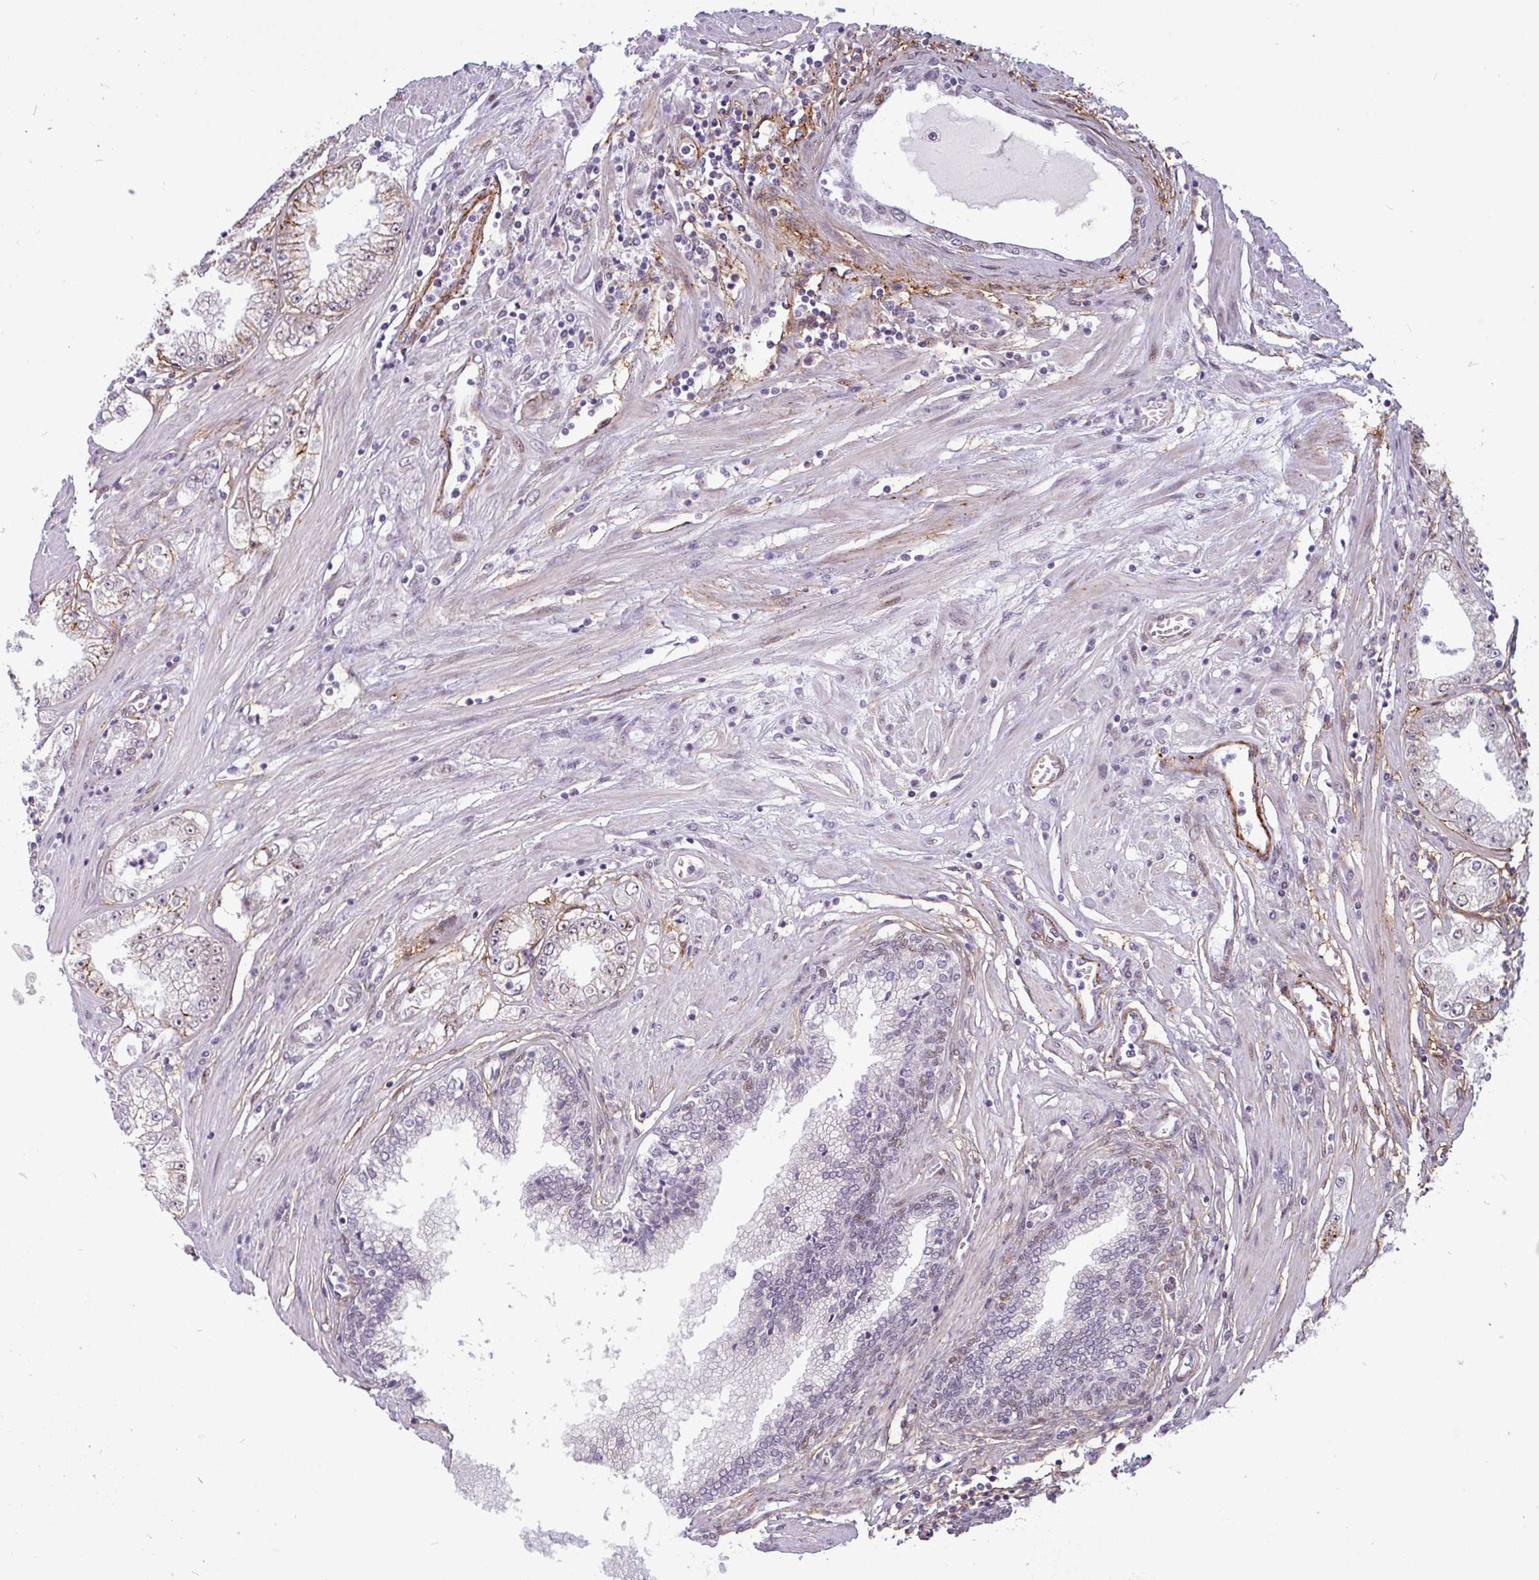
{"staining": {"intensity": "weak", "quantity": "<25%", "location": "cytoplasmic/membranous"}, "tissue": "prostate cancer", "cell_type": "Tumor cells", "image_type": "cancer", "snomed": [{"axis": "morphology", "description": "Adenocarcinoma, High grade"}, {"axis": "topography", "description": "Prostate"}], "caption": "Tumor cells are negative for brown protein staining in prostate cancer.", "gene": "TMEM119", "patient": {"sex": "male", "age": 69}}